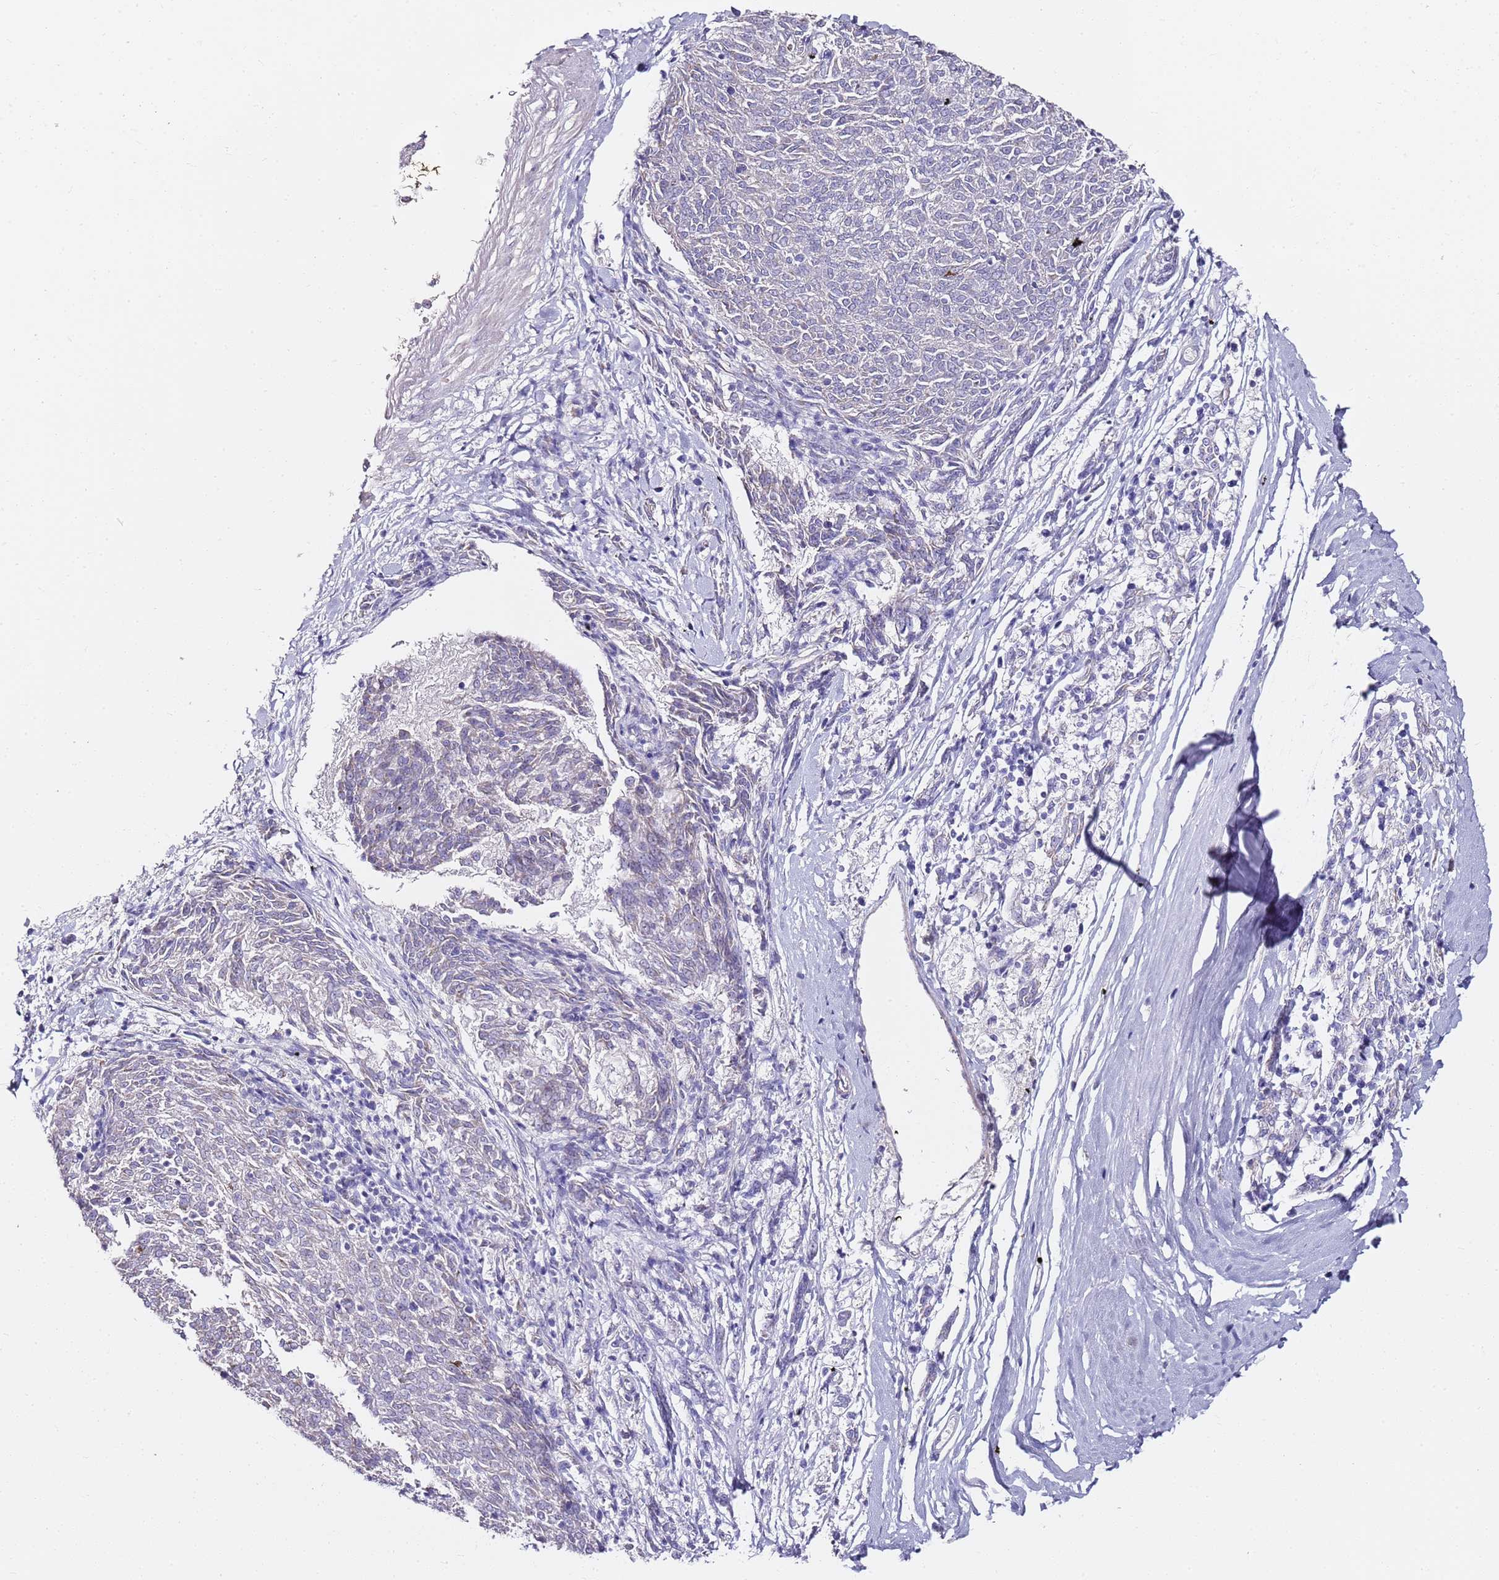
{"staining": {"intensity": "negative", "quantity": "none", "location": "none"}, "tissue": "melanoma", "cell_type": "Tumor cells", "image_type": "cancer", "snomed": [{"axis": "morphology", "description": "Malignant melanoma, NOS"}, {"axis": "topography", "description": "Skin"}], "caption": "A high-resolution micrograph shows immunohistochemistry (IHC) staining of malignant melanoma, which shows no significant positivity in tumor cells. The staining is performed using DAB (3,3'-diaminobenzidine) brown chromogen with nuclei counter-stained in using hematoxylin.", "gene": "MYBPC3", "patient": {"sex": "female", "age": 72}}